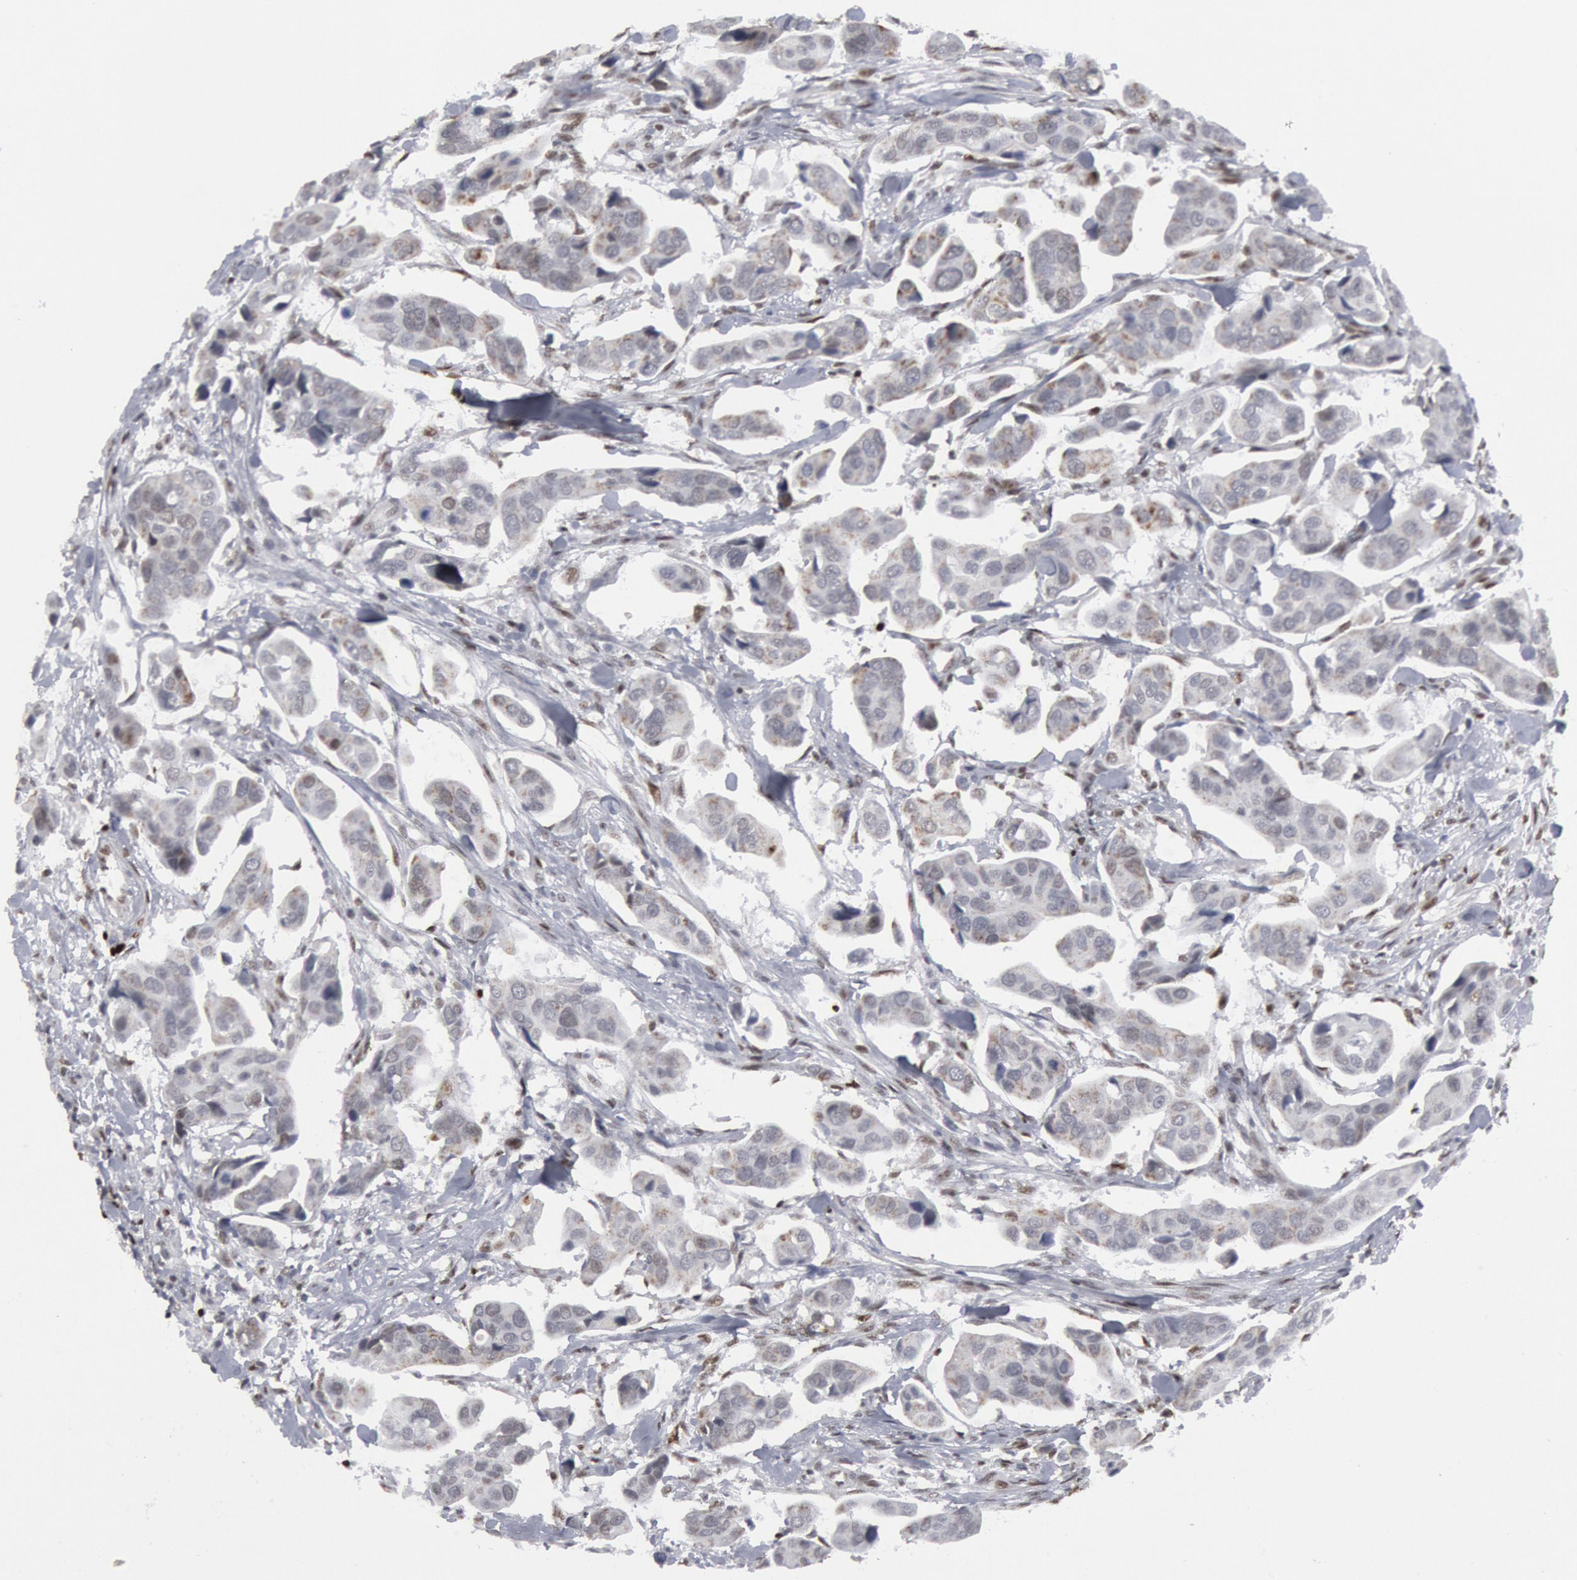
{"staining": {"intensity": "negative", "quantity": "none", "location": "none"}, "tissue": "urothelial cancer", "cell_type": "Tumor cells", "image_type": "cancer", "snomed": [{"axis": "morphology", "description": "Adenocarcinoma, NOS"}, {"axis": "topography", "description": "Urinary bladder"}], "caption": "This is an IHC micrograph of urothelial cancer. There is no staining in tumor cells.", "gene": "MECP2", "patient": {"sex": "male", "age": 61}}